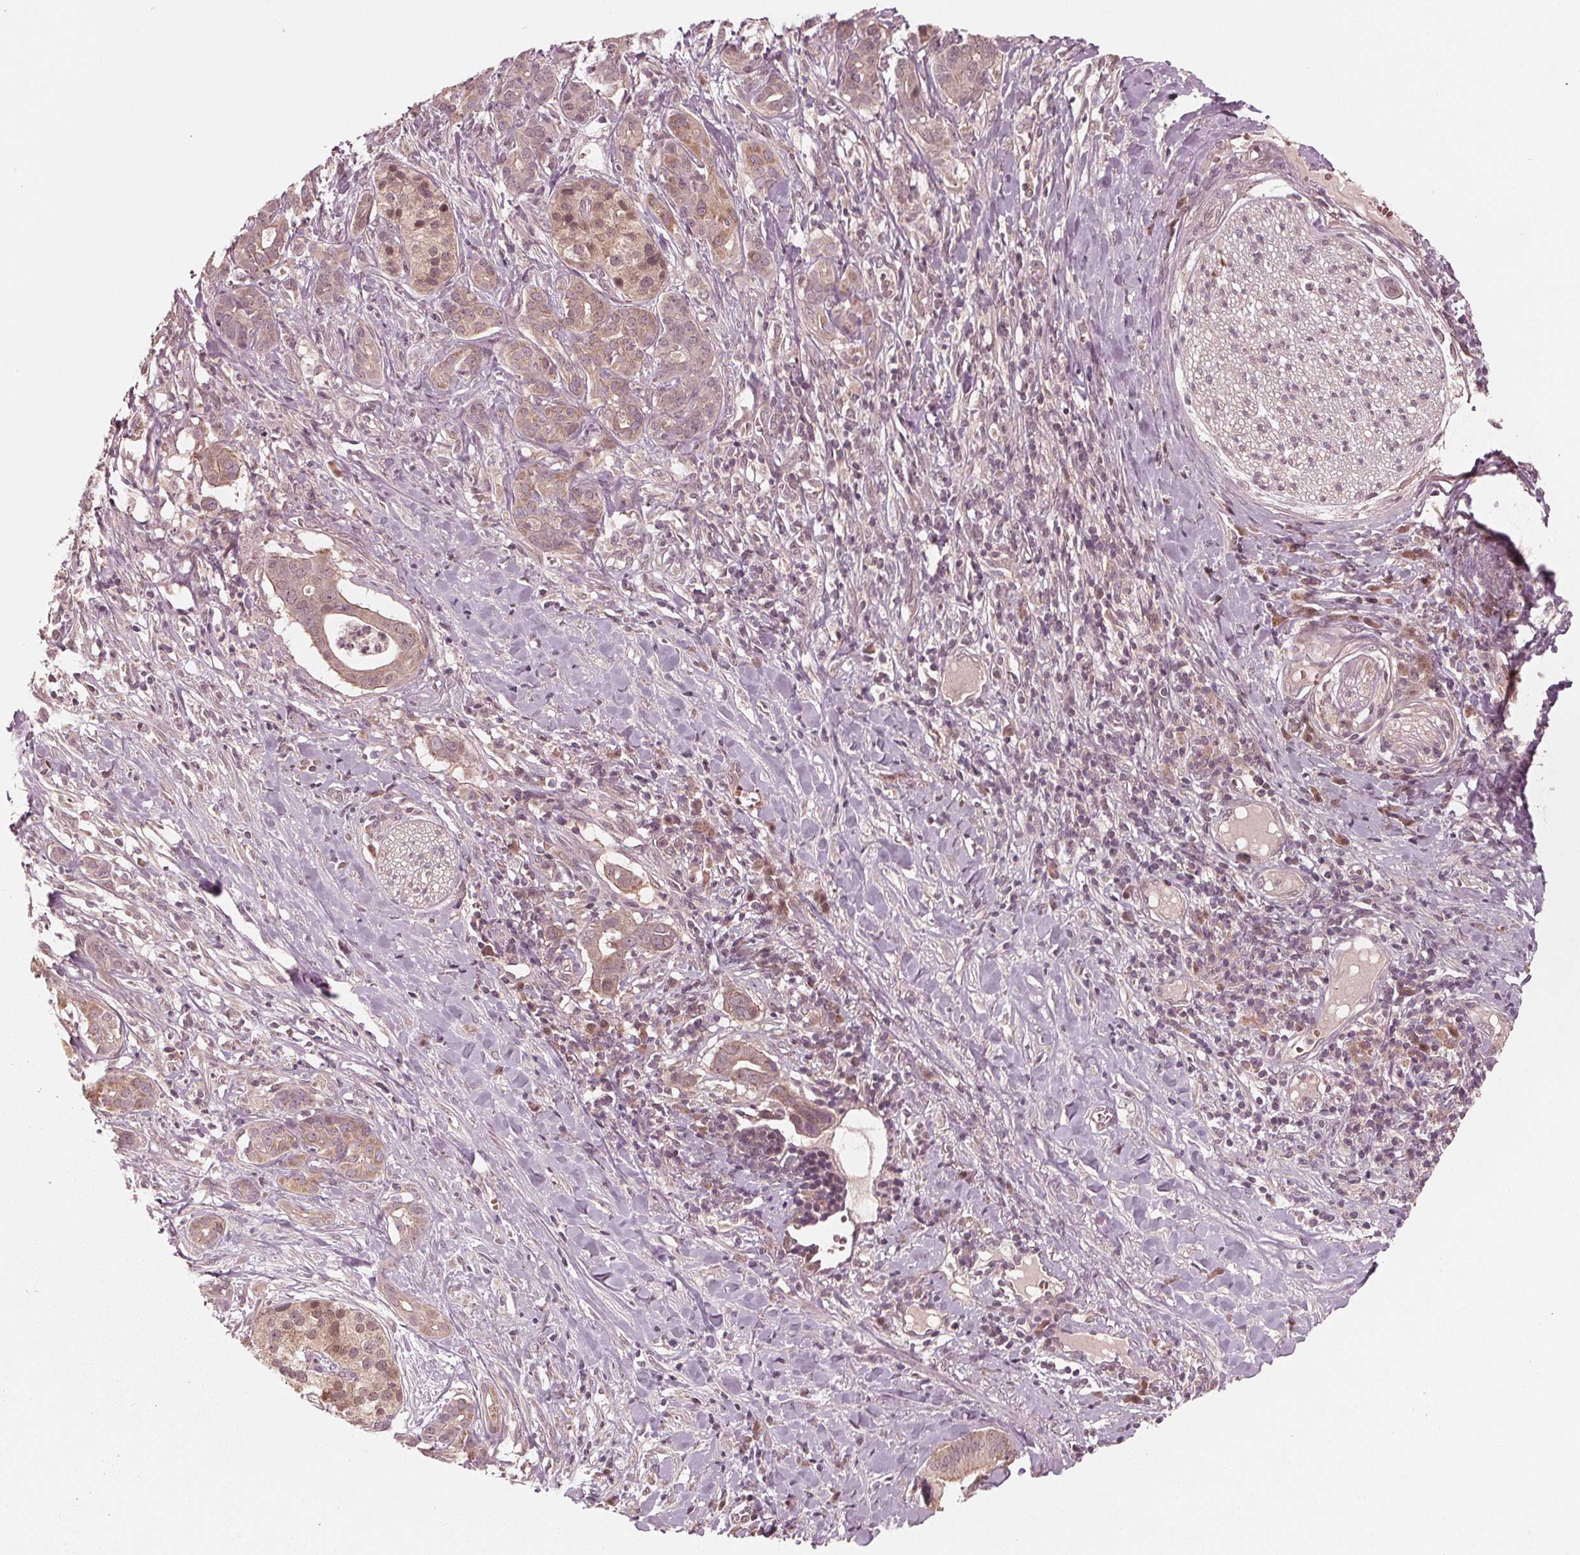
{"staining": {"intensity": "weak", "quantity": ">75%", "location": "cytoplasmic/membranous"}, "tissue": "pancreatic cancer", "cell_type": "Tumor cells", "image_type": "cancer", "snomed": [{"axis": "morphology", "description": "Adenocarcinoma, NOS"}, {"axis": "topography", "description": "Pancreas"}], "caption": "A photomicrograph of human pancreatic cancer stained for a protein shows weak cytoplasmic/membranous brown staining in tumor cells.", "gene": "UBALD1", "patient": {"sex": "male", "age": 61}}